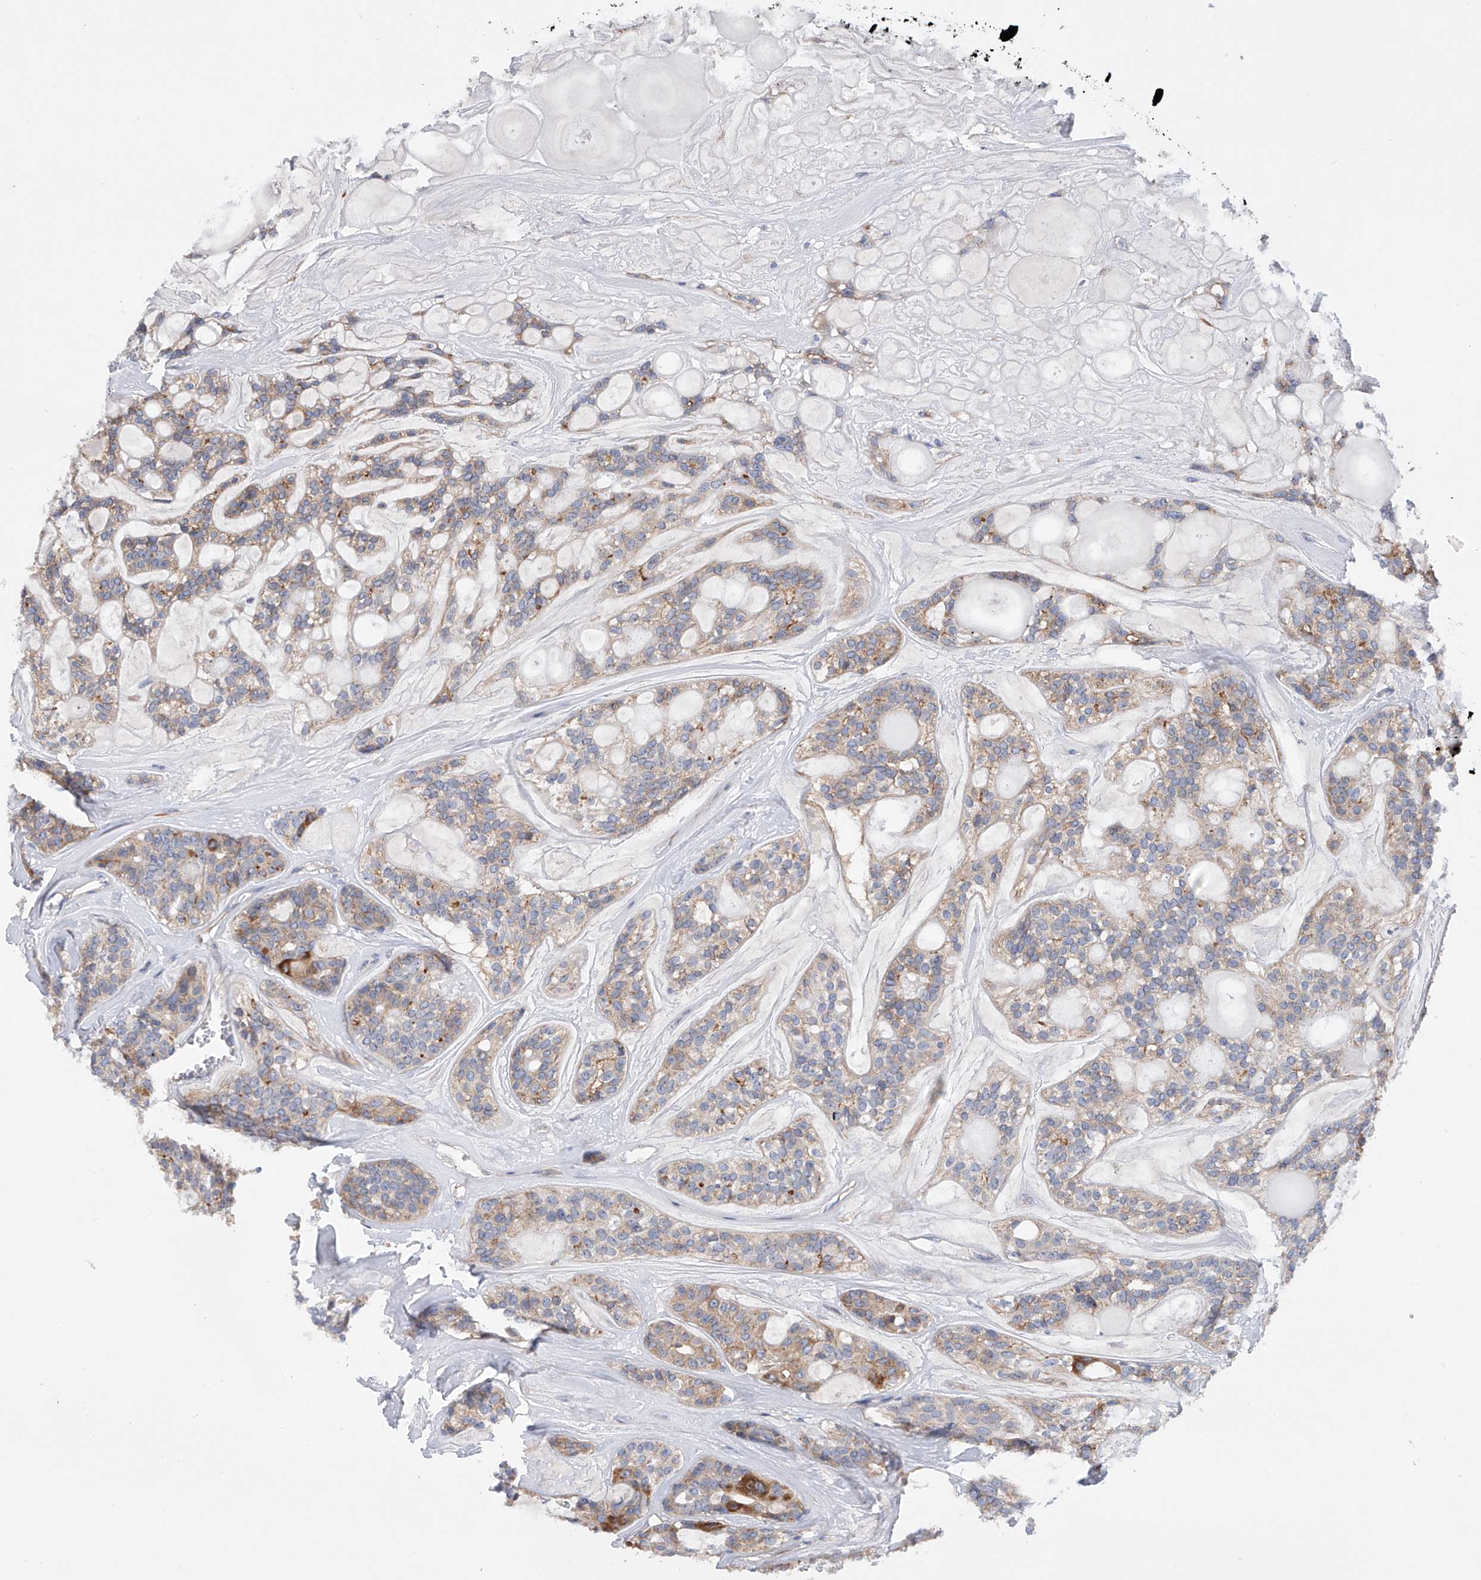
{"staining": {"intensity": "moderate", "quantity": "<25%", "location": "cytoplasmic/membranous"}, "tissue": "head and neck cancer", "cell_type": "Tumor cells", "image_type": "cancer", "snomed": [{"axis": "morphology", "description": "Adenocarcinoma, NOS"}, {"axis": "topography", "description": "Head-Neck"}], "caption": "High-magnification brightfield microscopy of head and neck cancer stained with DAB (brown) and counterstained with hematoxylin (blue). tumor cells exhibit moderate cytoplasmic/membranous positivity is present in about<25% of cells. The protein of interest is shown in brown color, while the nuclei are stained blue.", "gene": "MLYCD", "patient": {"sex": "male", "age": 66}}